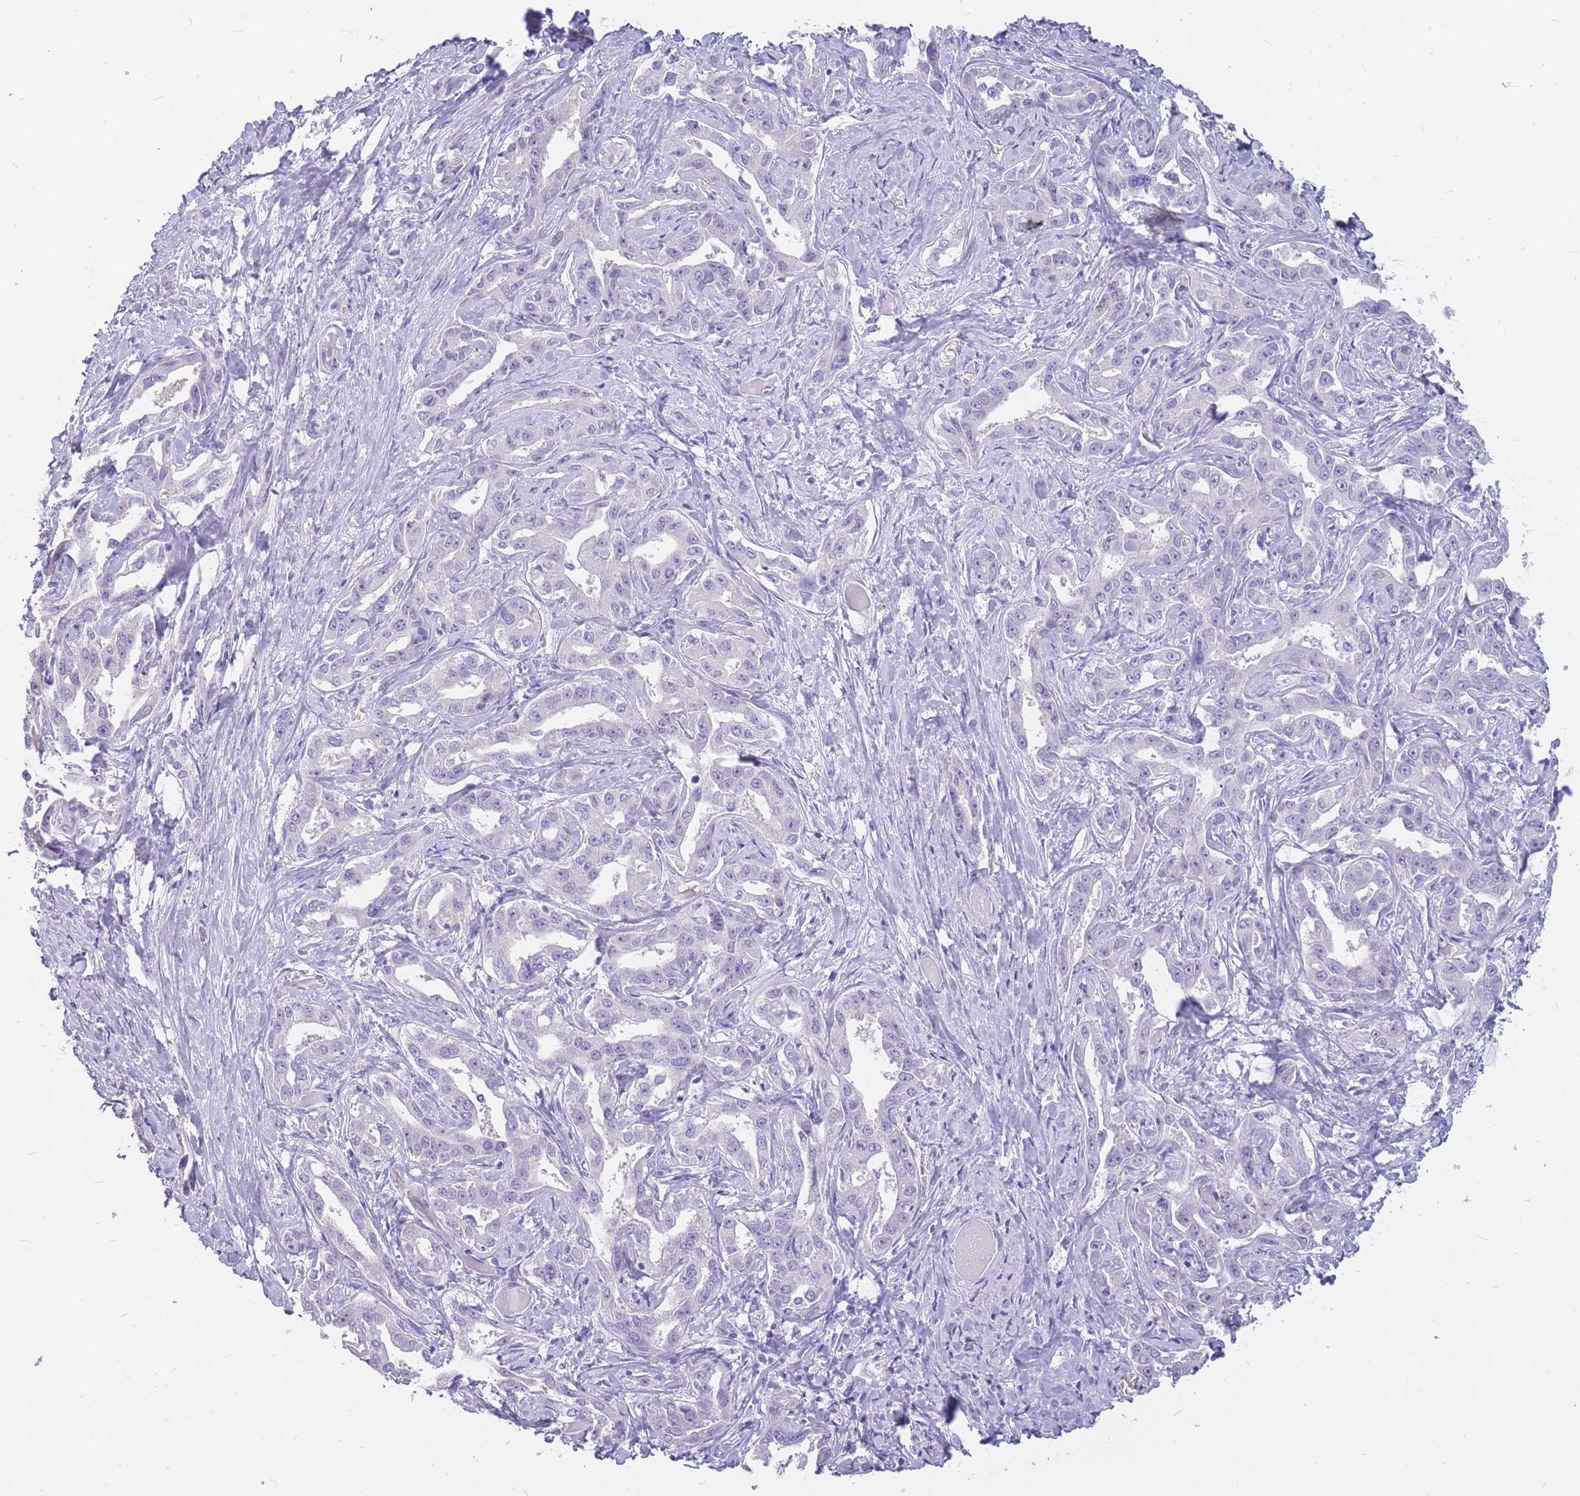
{"staining": {"intensity": "negative", "quantity": "none", "location": "none"}, "tissue": "liver cancer", "cell_type": "Tumor cells", "image_type": "cancer", "snomed": [{"axis": "morphology", "description": "Cholangiocarcinoma"}, {"axis": "topography", "description": "Liver"}], "caption": "An immunohistochemistry (IHC) photomicrograph of liver cancer is shown. There is no staining in tumor cells of liver cancer. Nuclei are stained in blue.", "gene": "INS", "patient": {"sex": "male", "age": 59}}